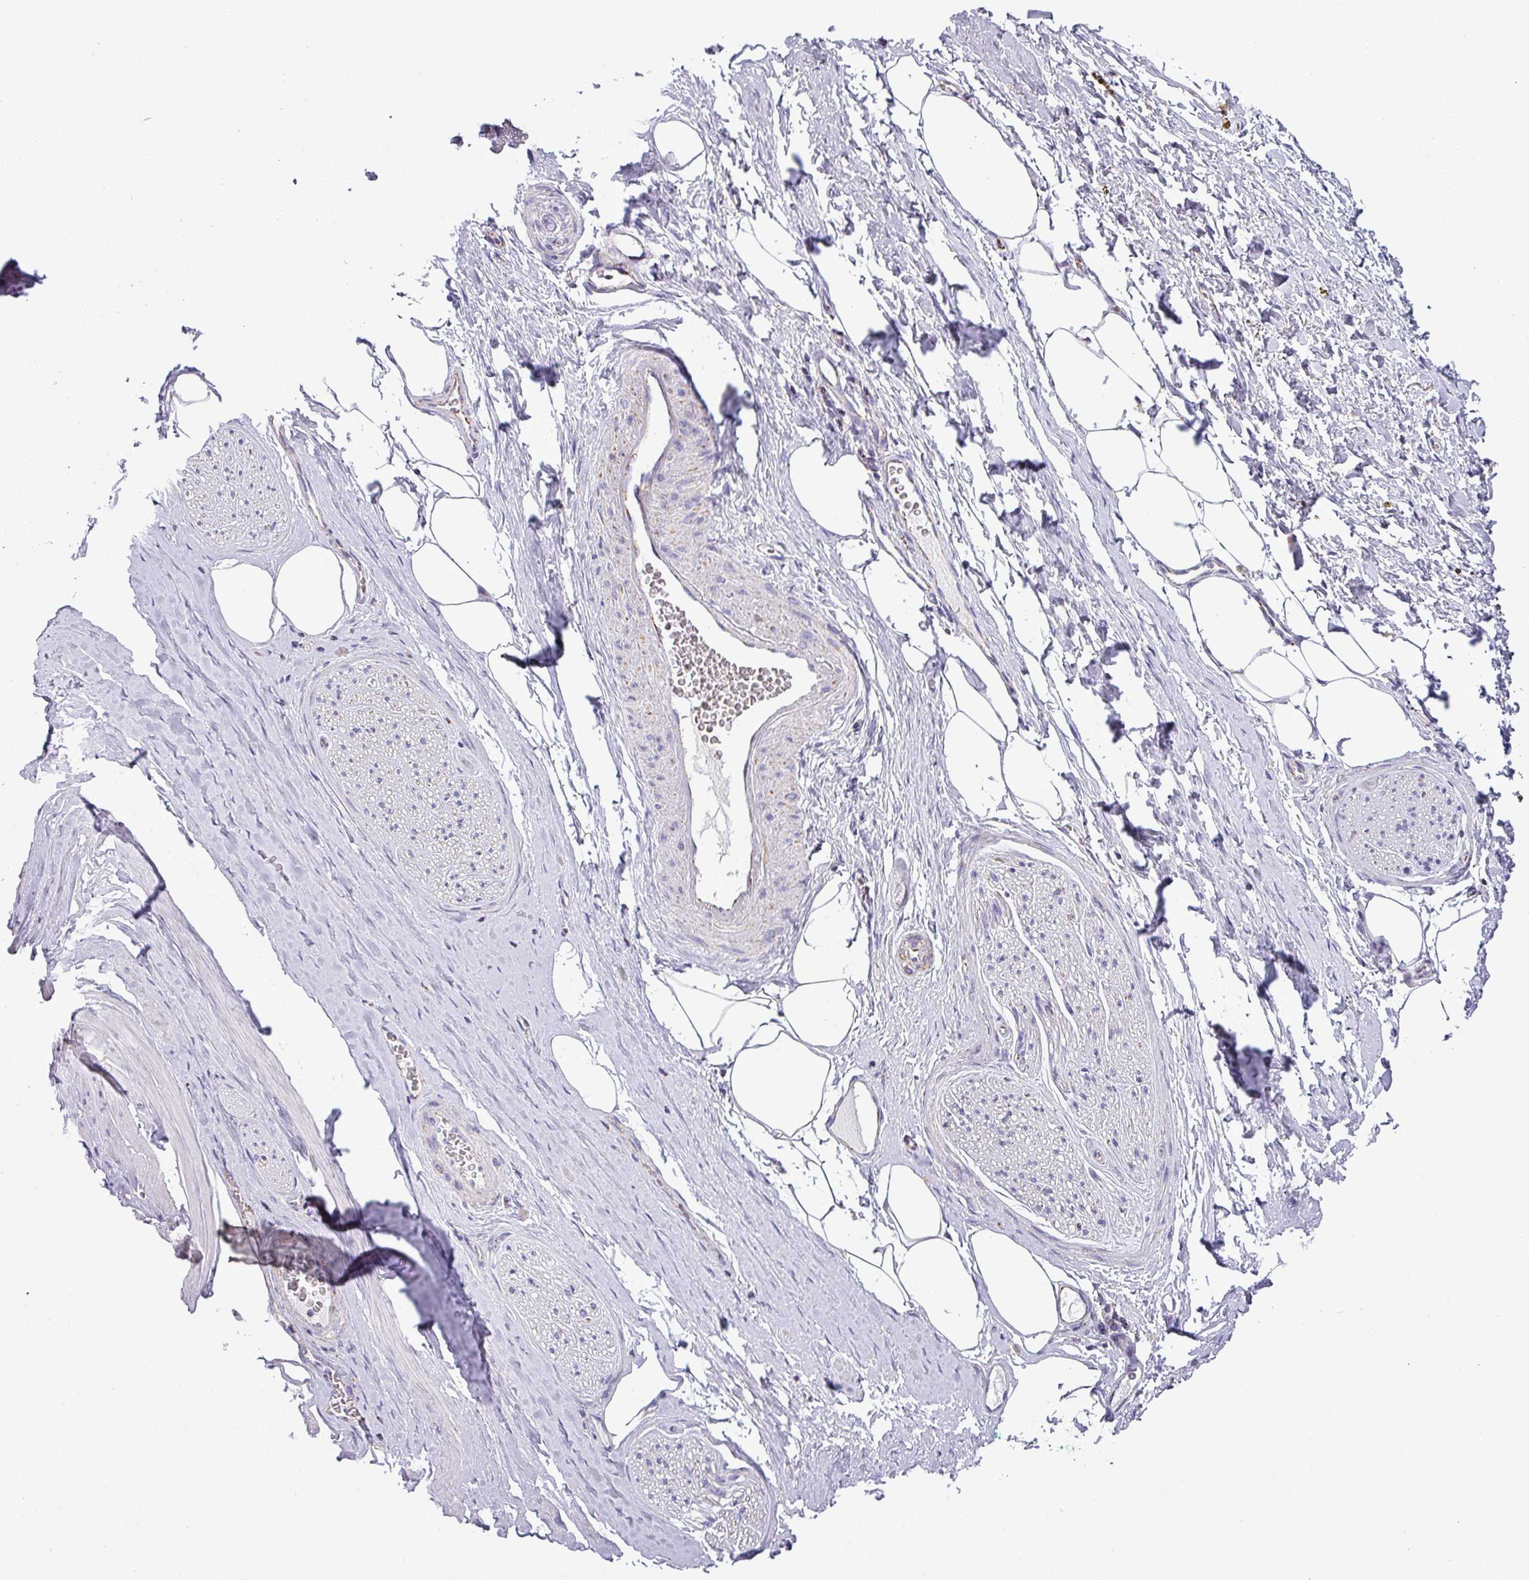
{"staining": {"intensity": "negative", "quantity": "none", "location": "none"}, "tissue": "adipose tissue", "cell_type": "Adipocytes", "image_type": "normal", "snomed": [{"axis": "morphology", "description": "Normal tissue, NOS"}, {"axis": "morphology", "description": "Adenocarcinoma, High grade"}, {"axis": "topography", "description": "Prostate"}, {"axis": "topography", "description": "Peripheral nerve tissue"}], "caption": "Immunohistochemical staining of normal adipose tissue reveals no significant staining in adipocytes.", "gene": "ZNF81", "patient": {"sex": "male", "age": 68}}